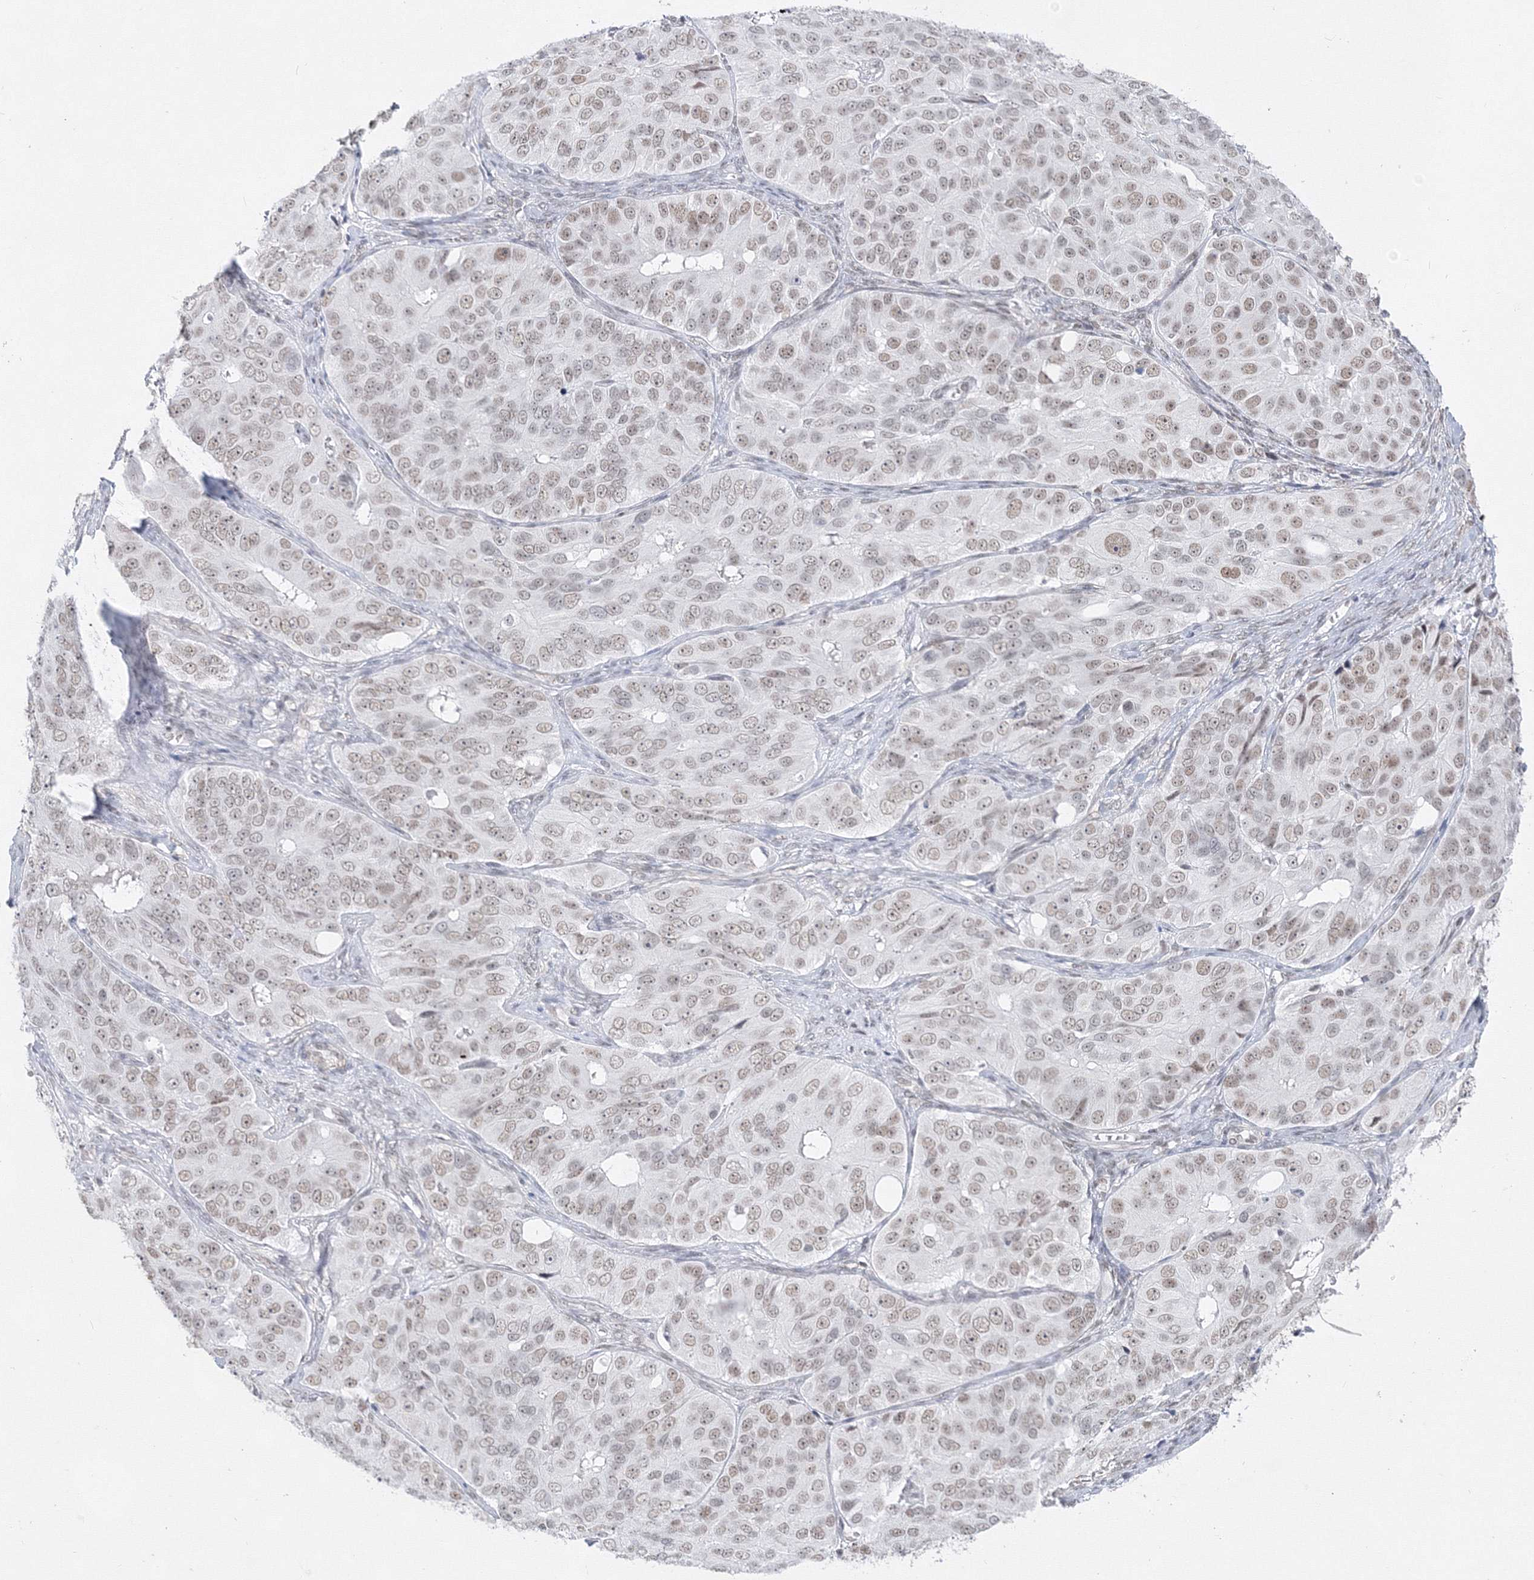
{"staining": {"intensity": "weak", "quantity": "25%-75%", "location": "nuclear"}, "tissue": "ovarian cancer", "cell_type": "Tumor cells", "image_type": "cancer", "snomed": [{"axis": "morphology", "description": "Carcinoma, endometroid"}, {"axis": "topography", "description": "Ovary"}], "caption": "Endometroid carcinoma (ovarian) stained for a protein exhibits weak nuclear positivity in tumor cells. The staining was performed using DAB (3,3'-diaminobenzidine) to visualize the protein expression in brown, while the nuclei were stained in blue with hematoxylin (Magnification: 20x).", "gene": "ZNF638", "patient": {"sex": "female", "age": 51}}